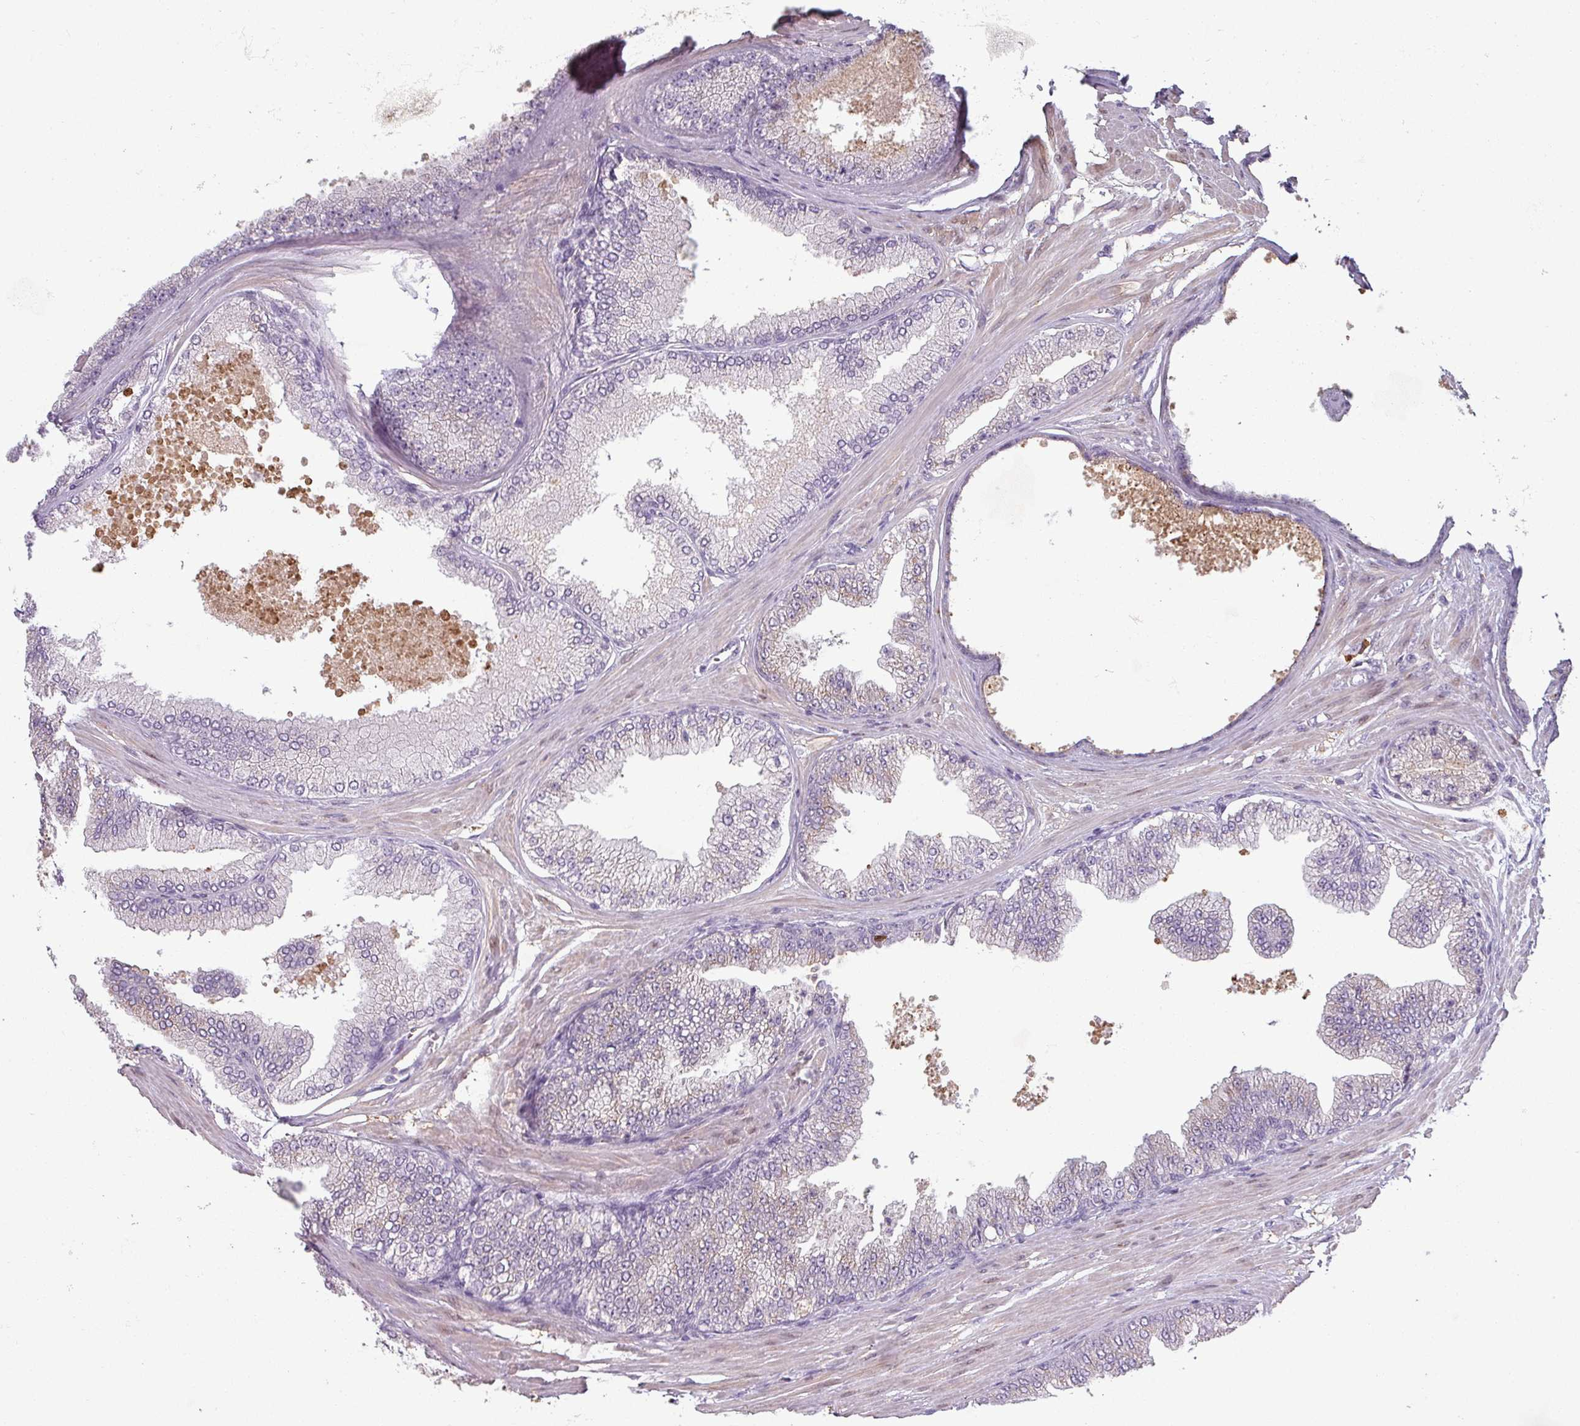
{"staining": {"intensity": "negative", "quantity": "none", "location": "none"}, "tissue": "prostate cancer", "cell_type": "Tumor cells", "image_type": "cancer", "snomed": [{"axis": "morphology", "description": "Adenocarcinoma, Low grade"}, {"axis": "topography", "description": "Prostate"}], "caption": "The image displays no significant staining in tumor cells of low-grade adenocarcinoma (prostate). (DAB (3,3'-diaminobenzidine) immunohistochemistry (IHC), high magnification).", "gene": "MAGEC3", "patient": {"sex": "male", "age": 63}}